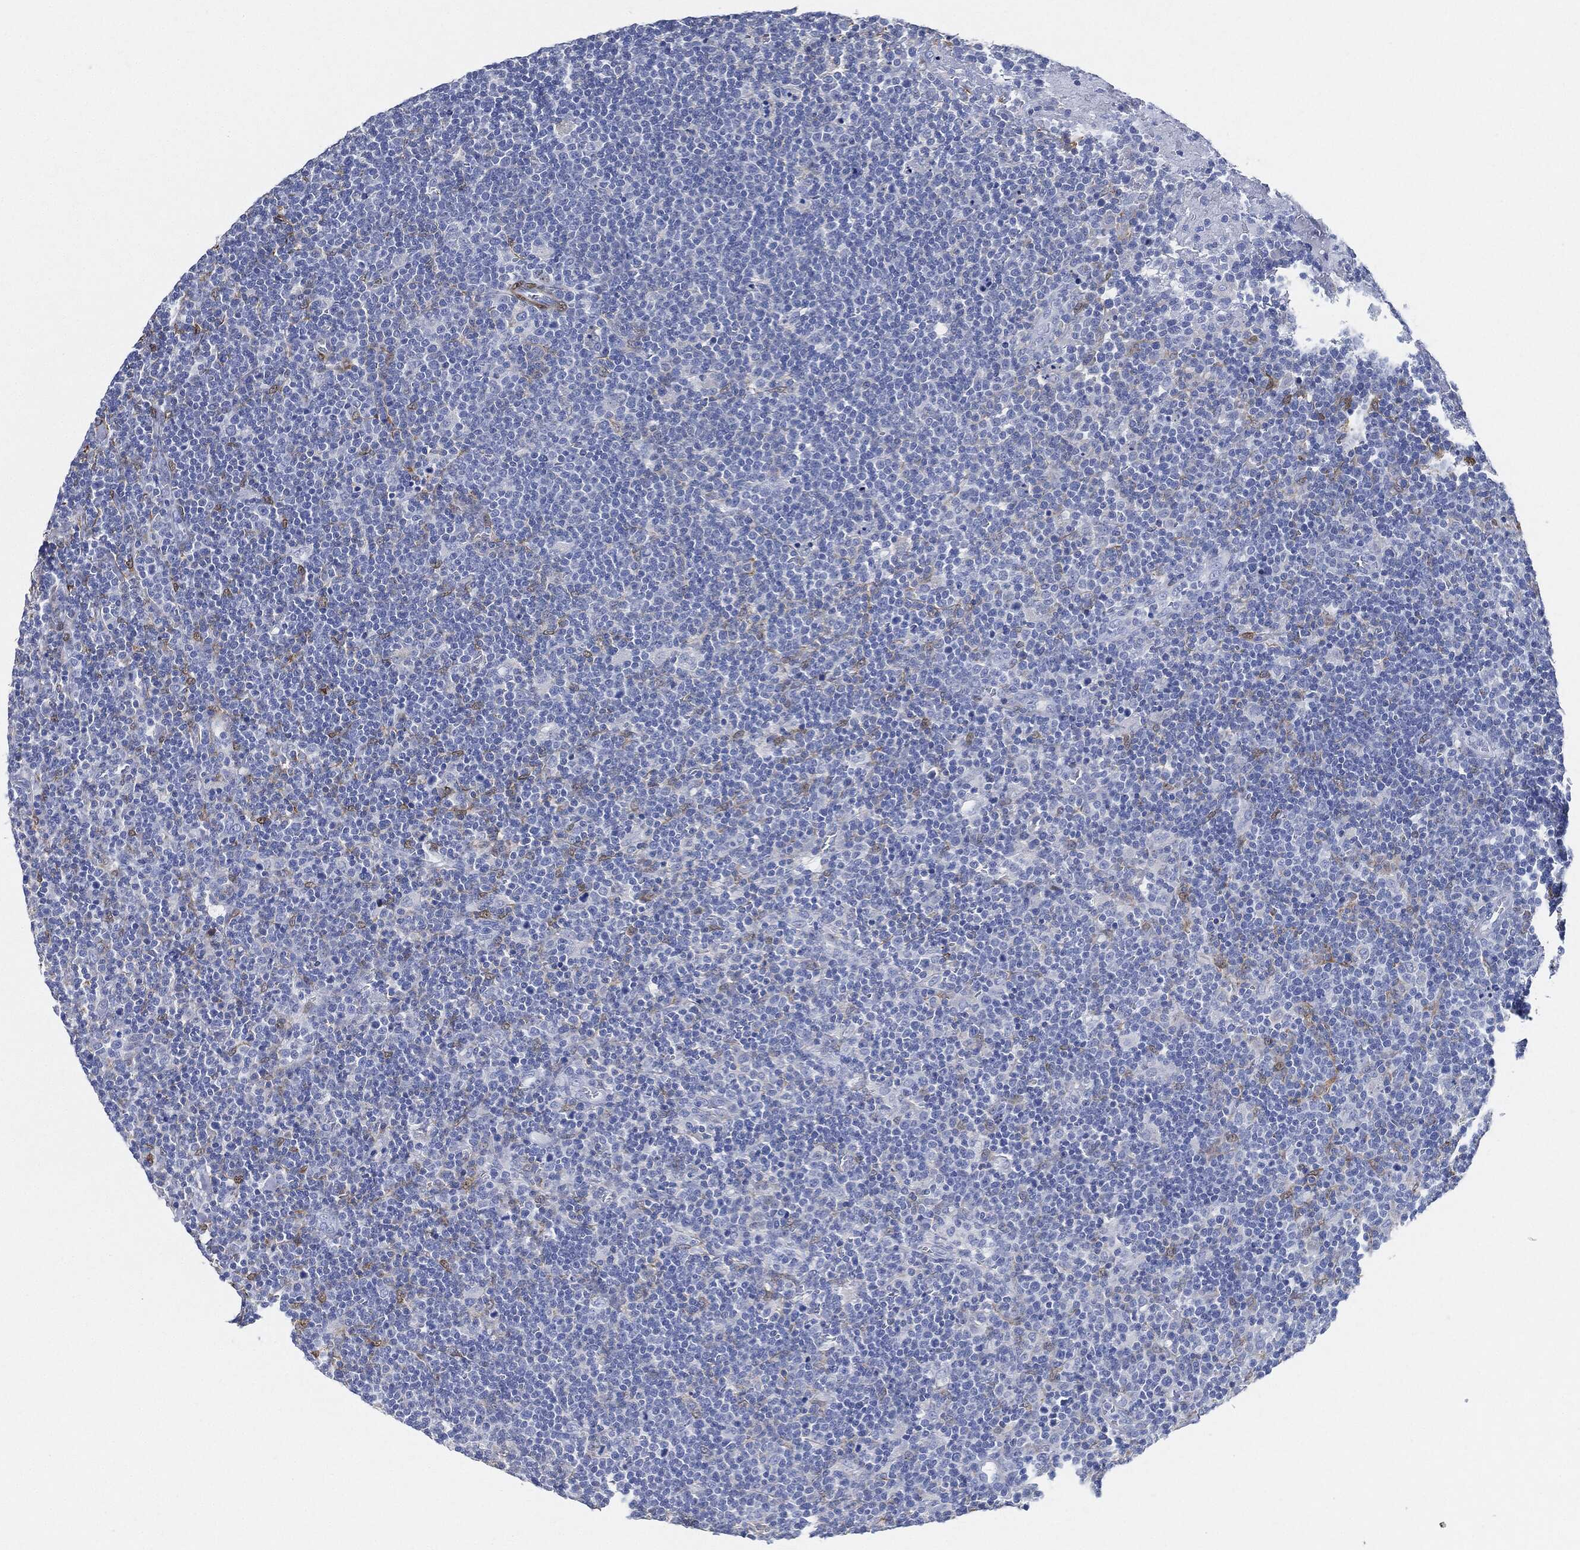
{"staining": {"intensity": "negative", "quantity": "none", "location": "none"}, "tissue": "lymphoma", "cell_type": "Tumor cells", "image_type": "cancer", "snomed": [{"axis": "morphology", "description": "Malignant lymphoma, non-Hodgkin's type, High grade"}, {"axis": "topography", "description": "Lymph node"}], "caption": "The image displays no significant staining in tumor cells of malignant lymphoma, non-Hodgkin's type (high-grade). Brightfield microscopy of immunohistochemistry stained with DAB (3,3'-diaminobenzidine) (brown) and hematoxylin (blue), captured at high magnification.", "gene": "TAGLN", "patient": {"sex": "male", "age": 61}}